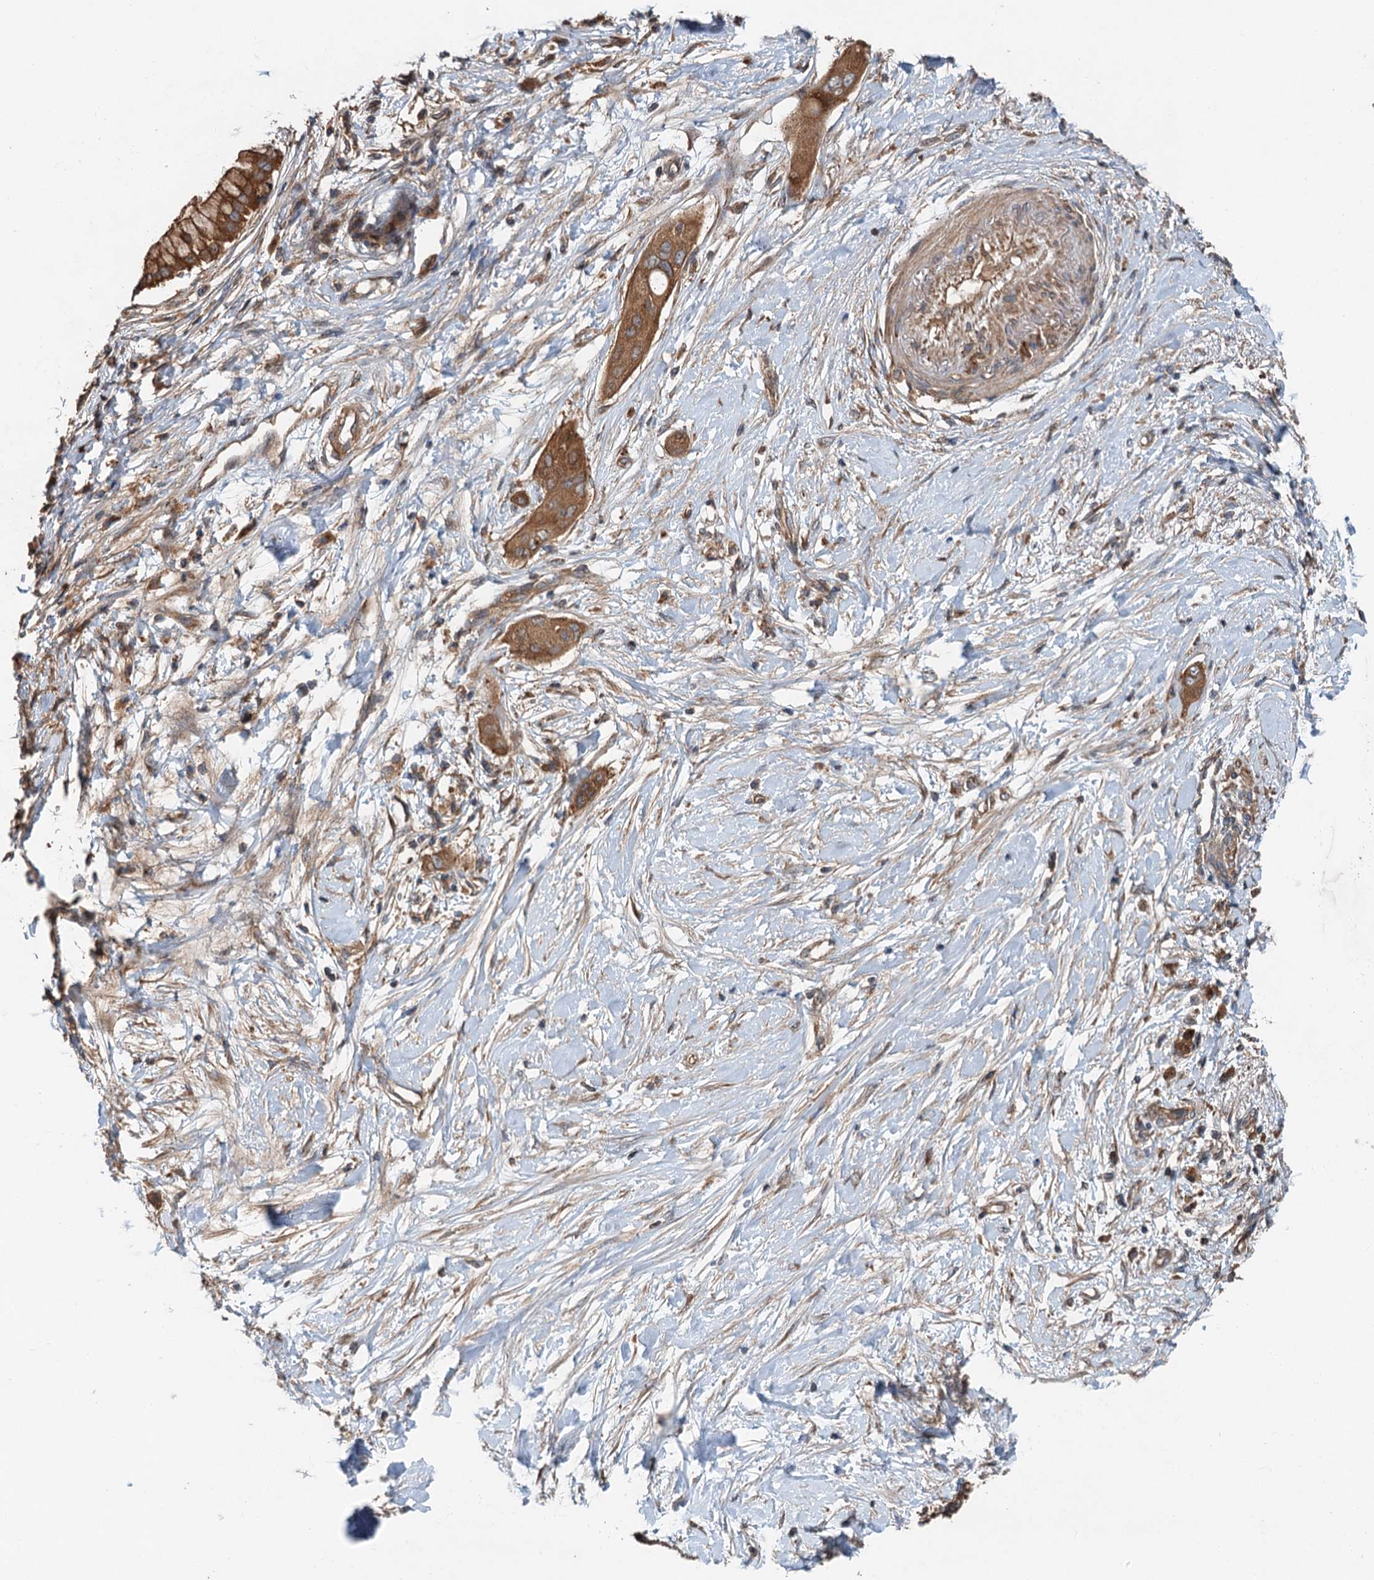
{"staining": {"intensity": "moderate", "quantity": ">75%", "location": "cytoplasmic/membranous"}, "tissue": "pancreatic cancer", "cell_type": "Tumor cells", "image_type": "cancer", "snomed": [{"axis": "morphology", "description": "Adenocarcinoma, NOS"}, {"axis": "topography", "description": "Pancreas"}], "caption": "Protein analysis of adenocarcinoma (pancreatic) tissue displays moderate cytoplasmic/membranous staining in approximately >75% of tumor cells.", "gene": "COG3", "patient": {"sex": "male", "age": 68}}